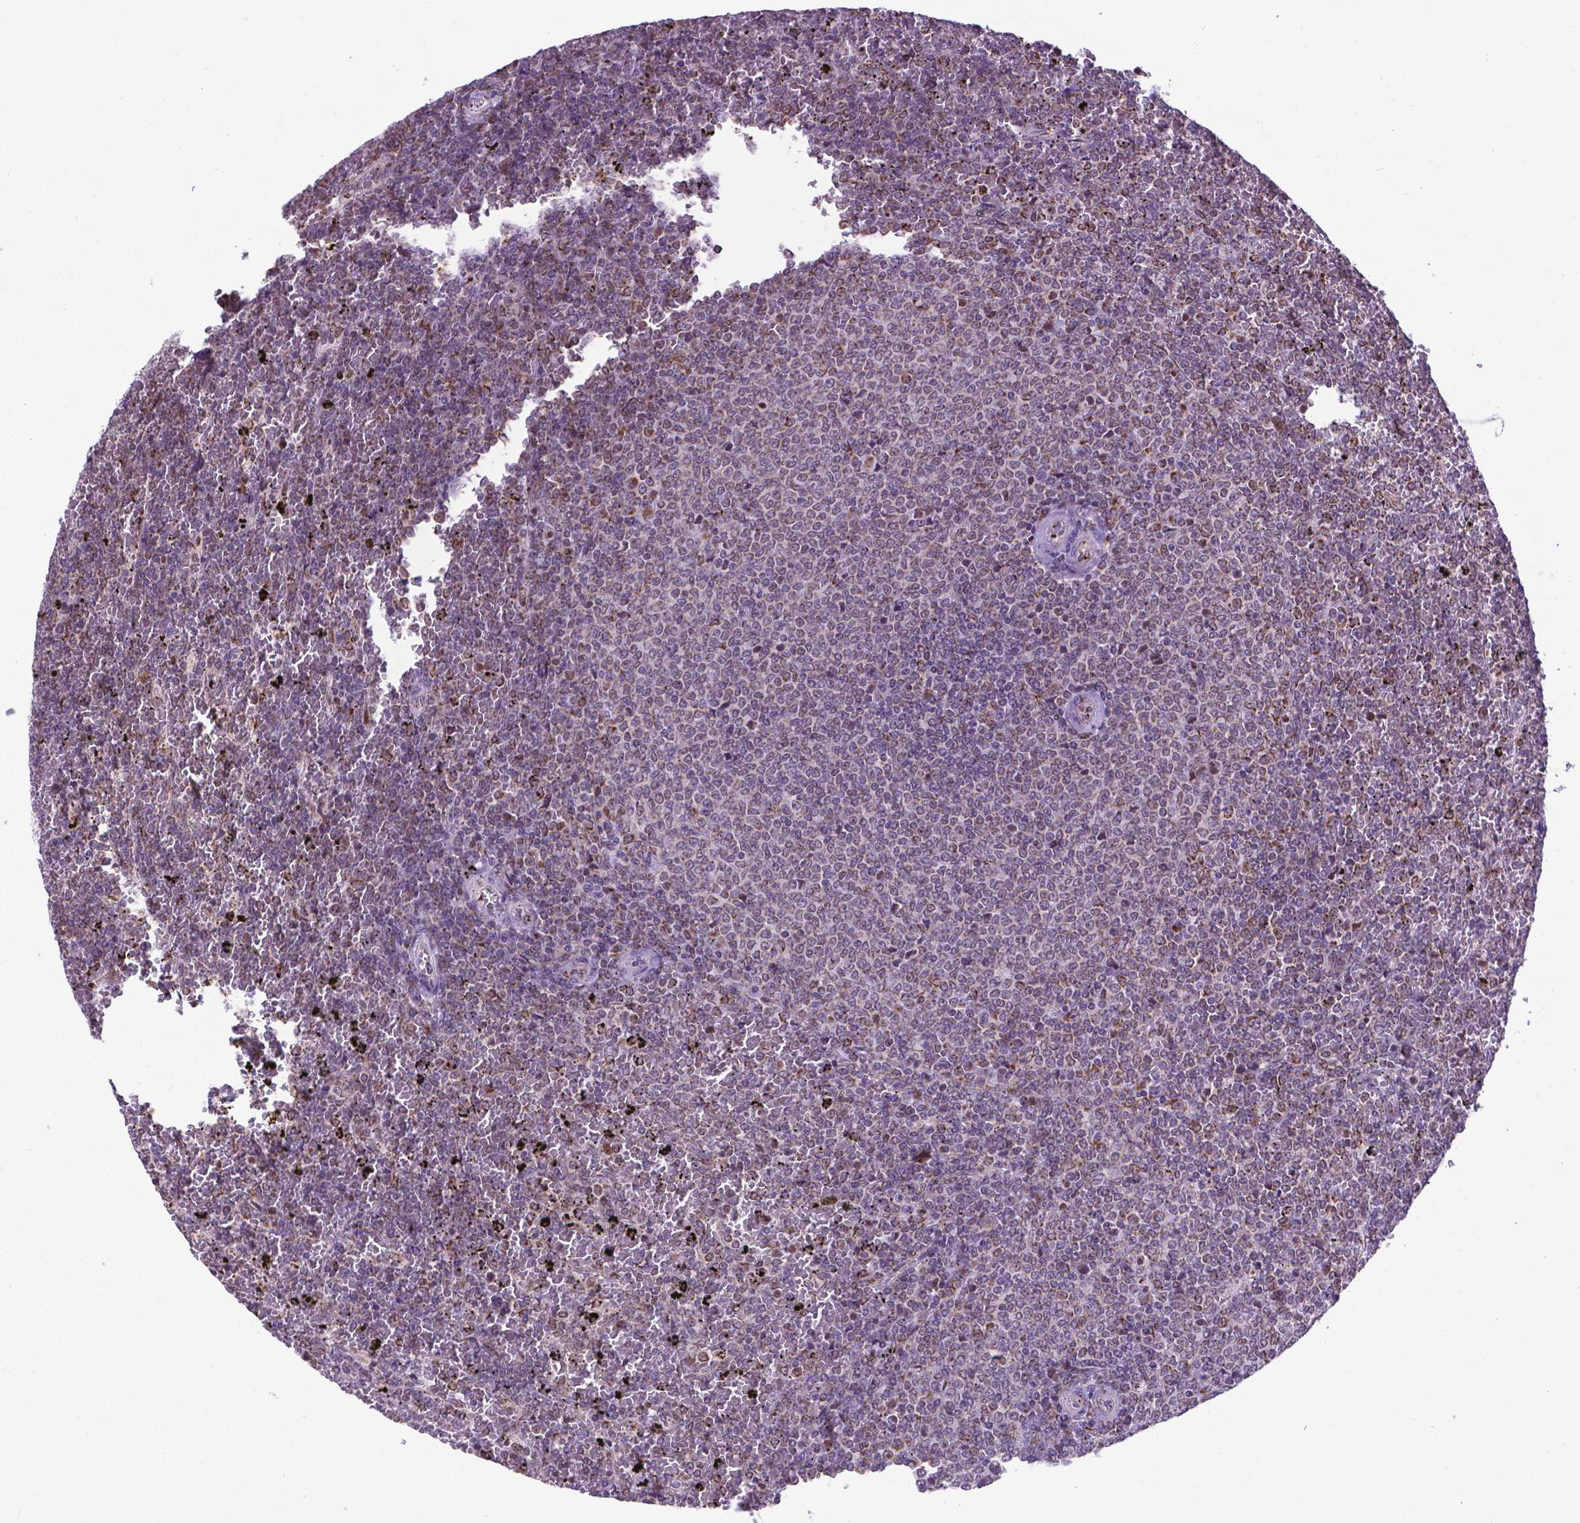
{"staining": {"intensity": "moderate", "quantity": "<25%", "location": "nuclear"}, "tissue": "lymphoma", "cell_type": "Tumor cells", "image_type": "cancer", "snomed": [{"axis": "morphology", "description": "Malignant lymphoma, non-Hodgkin's type, Low grade"}, {"axis": "topography", "description": "Spleen"}], "caption": "Immunohistochemical staining of human lymphoma exhibits low levels of moderate nuclear staining in about <25% of tumor cells. (brown staining indicates protein expression, while blue staining denotes nuclei).", "gene": "MRPL10", "patient": {"sex": "female", "age": 77}}